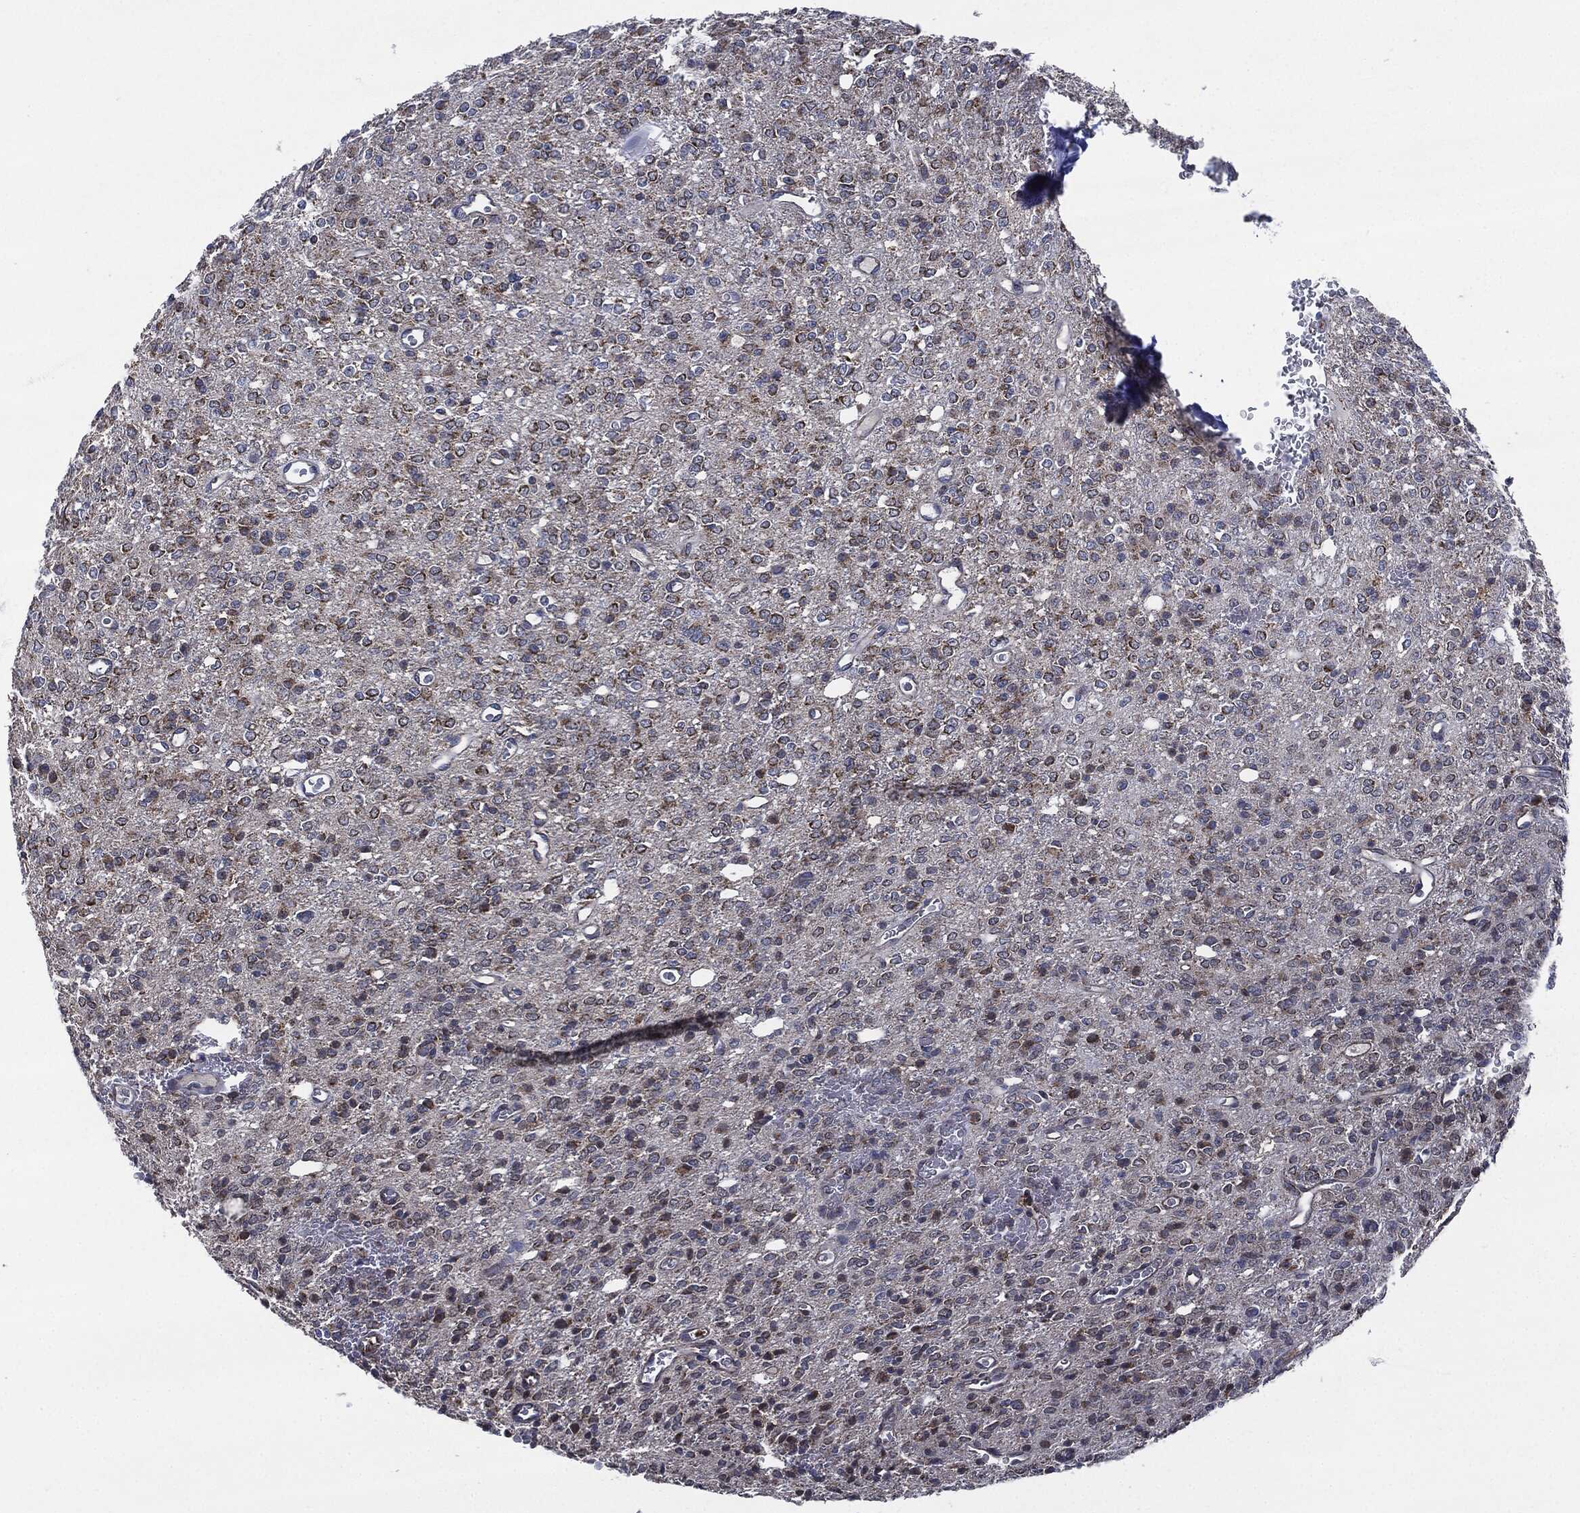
{"staining": {"intensity": "weak", "quantity": "25%-75%", "location": "cytoplasmic/membranous"}, "tissue": "glioma", "cell_type": "Tumor cells", "image_type": "cancer", "snomed": [{"axis": "morphology", "description": "Glioma, malignant, Low grade"}, {"axis": "topography", "description": "Brain"}], "caption": "Protein expression analysis of human malignant glioma (low-grade) reveals weak cytoplasmic/membranous expression in approximately 25%-75% of tumor cells.", "gene": "NDUFV2", "patient": {"sex": "female", "age": 45}}